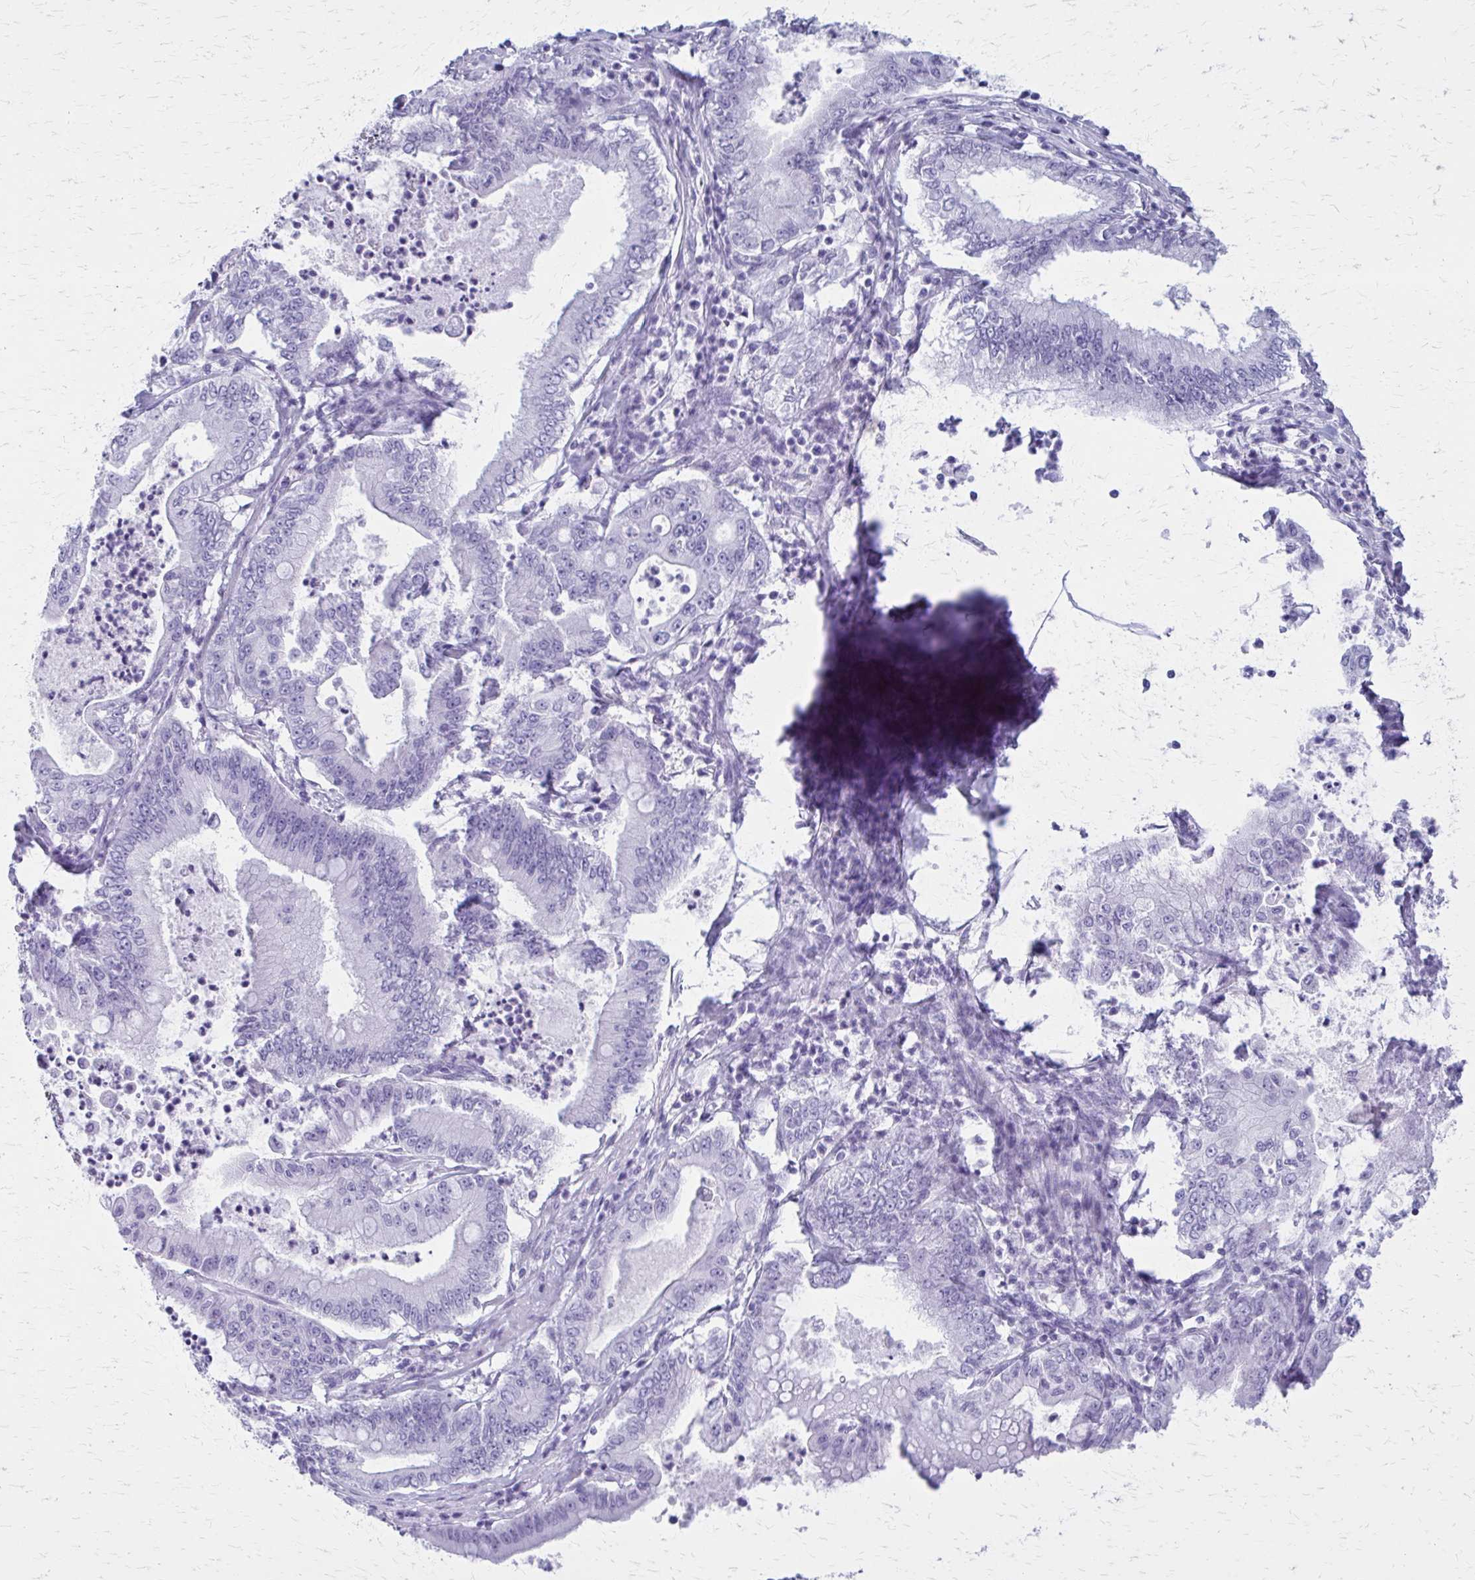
{"staining": {"intensity": "negative", "quantity": "none", "location": "none"}, "tissue": "pancreatic cancer", "cell_type": "Tumor cells", "image_type": "cancer", "snomed": [{"axis": "morphology", "description": "Adenocarcinoma, NOS"}, {"axis": "topography", "description": "Pancreas"}], "caption": "Tumor cells show no significant expression in adenocarcinoma (pancreatic).", "gene": "GFAP", "patient": {"sex": "male", "age": 71}}